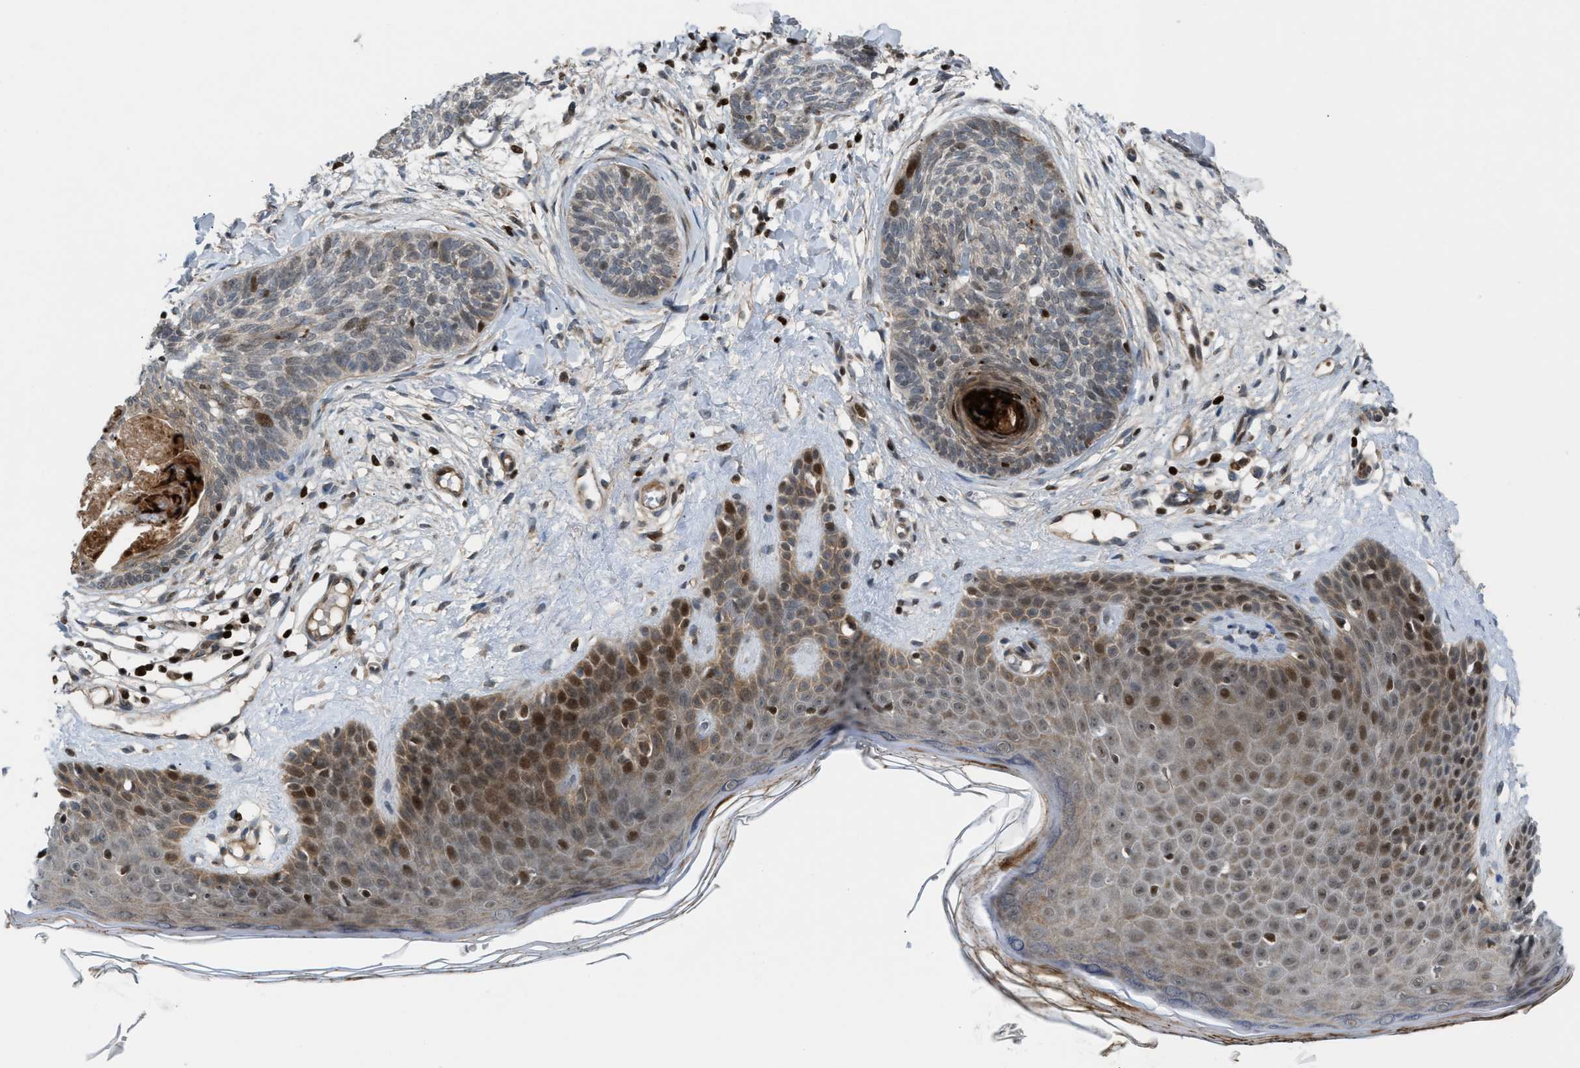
{"staining": {"intensity": "weak", "quantity": "<25%", "location": "cytoplasmic/membranous,nuclear"}, "tissue": "skin cancer", "cell_type": "Tumor cells", "image_type": "cancer", "snomed": [{"axis": "morphology", "description": "Basal cell carcinoma"}, {"axis": "topography", "description": "Skin"}], "caption": "This is an immunohistochemistry (IHC) micrograph of human skin basal cell carcinoma. There is no positivity in tumor cells.", "gene": "ZNF276", "patient": {"sex": "female", "age": 59}}